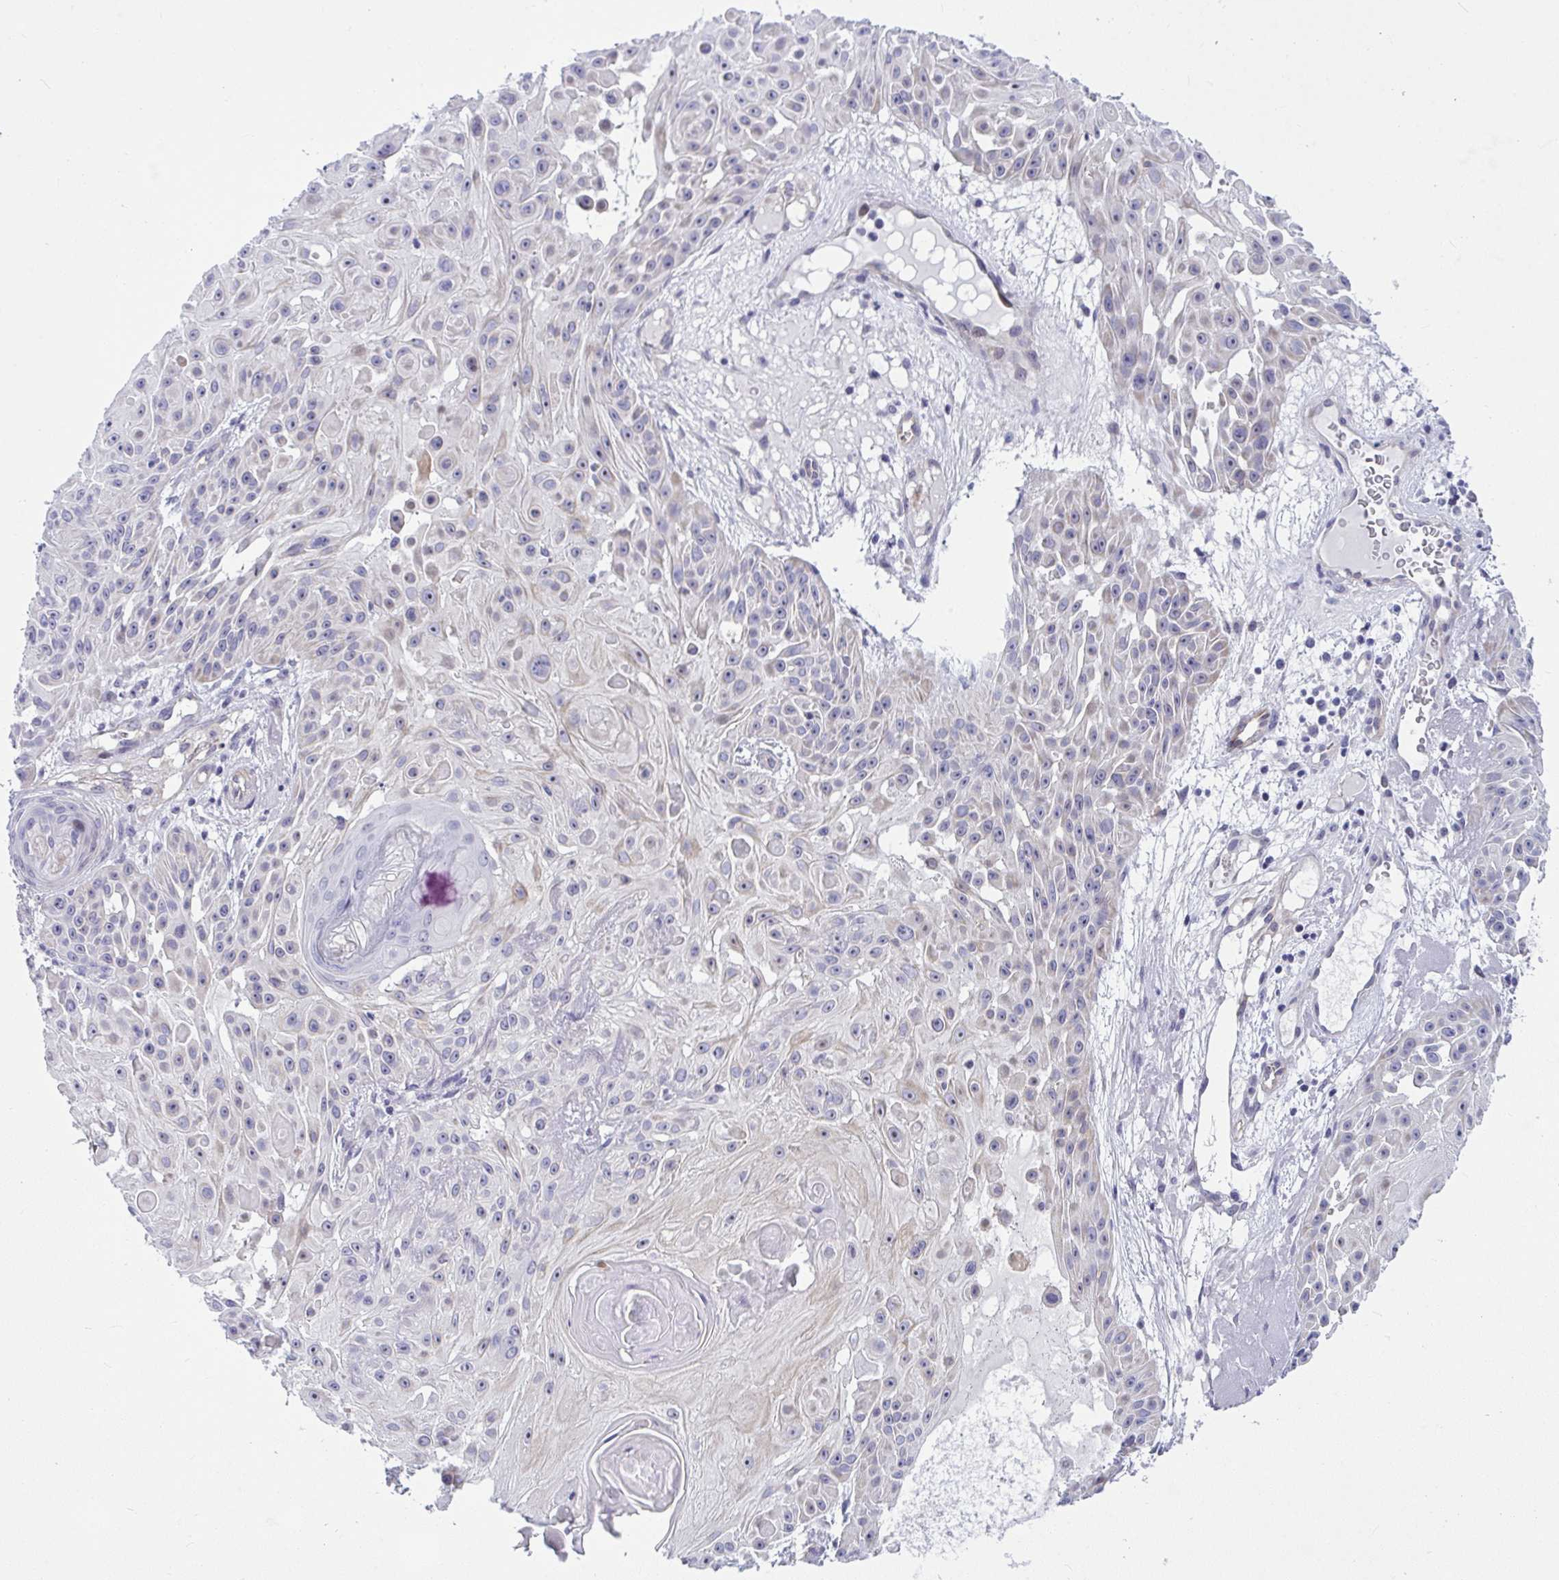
{"staining": {"intensity": "weak", "quantity": "<25%", "location": "cytoplasmic/membranous,nuclear"}, "tissue": "skin cancer", "cell_type": "Tumor cells", "image_type": "cancer", "snomed": [{"axis": "morphology", "description": "Squamous cell carcinoma, NOS"}, {"axis": "topography", "description": "Skin"}], "caption": "Tumor cells show no significant expression in skin cancer (squamous cell carcinoma).", "gene": "NFXL1", "patient": {"sex": "male", "age": 91}}